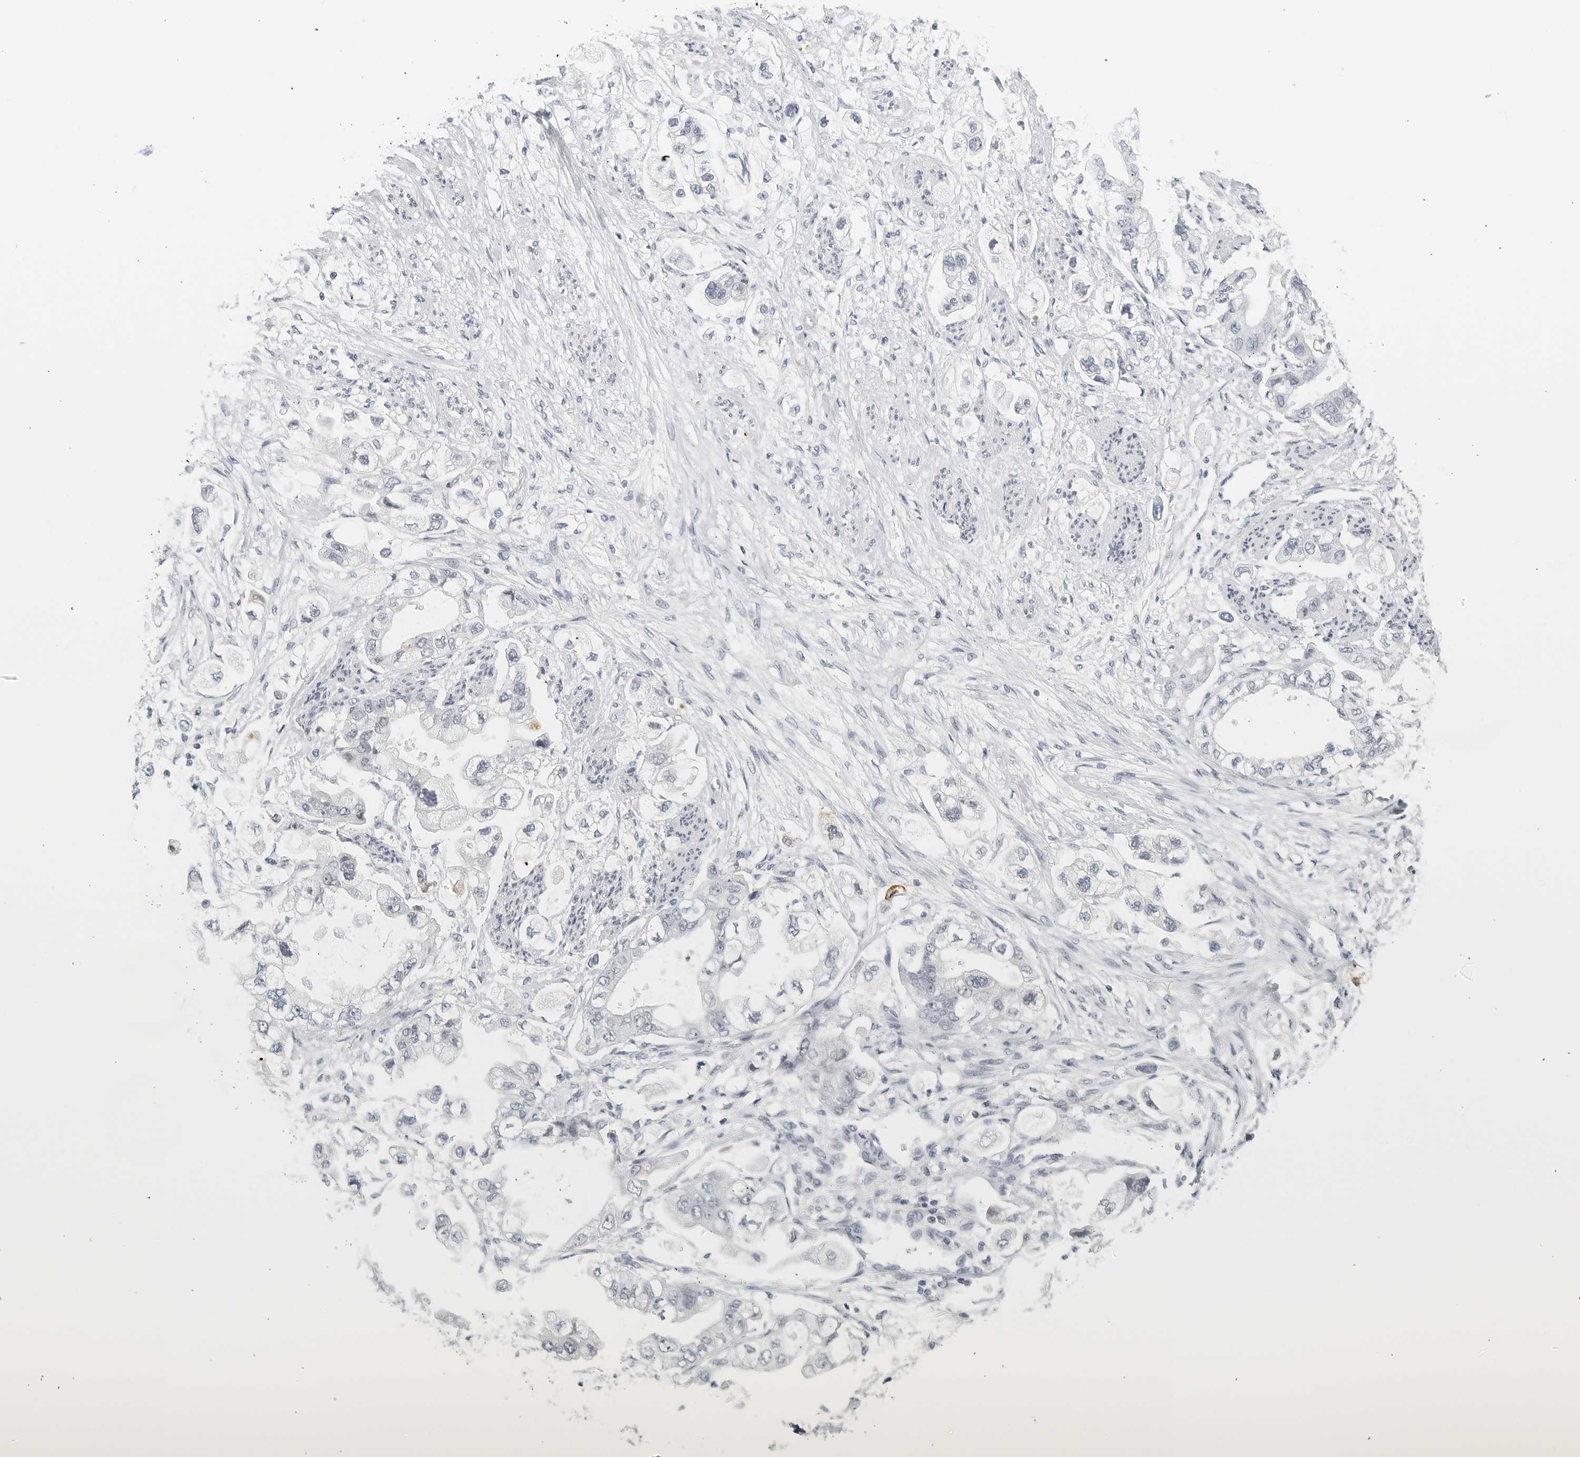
{"staining": {"intensity": "negative", "quantity": "none", "location": "none"}, "tissue": "stomach cancer", "cell_type": "Tumor cells", "image_type": "cancer", "snomed": [{"axis": "morphology", "description": "Adenocarcinoma, NOS"}, {"axis": "topography", "description": "Stomach"}], "caption": "Immunohistochemistry image of neoplastic tissue: adenocarcinoma (stomach) stained with DAB (3,3'-diaminobenzidine) reveals no significant protein staining in tumor cells. The staining is performed using DAB (3,3'-diaminobenzidine) brown chromogen with nuclei counter-stained in using hematoxylin.", "gene": "KLK7", "patient": {"sex": "male", "age": 62}}